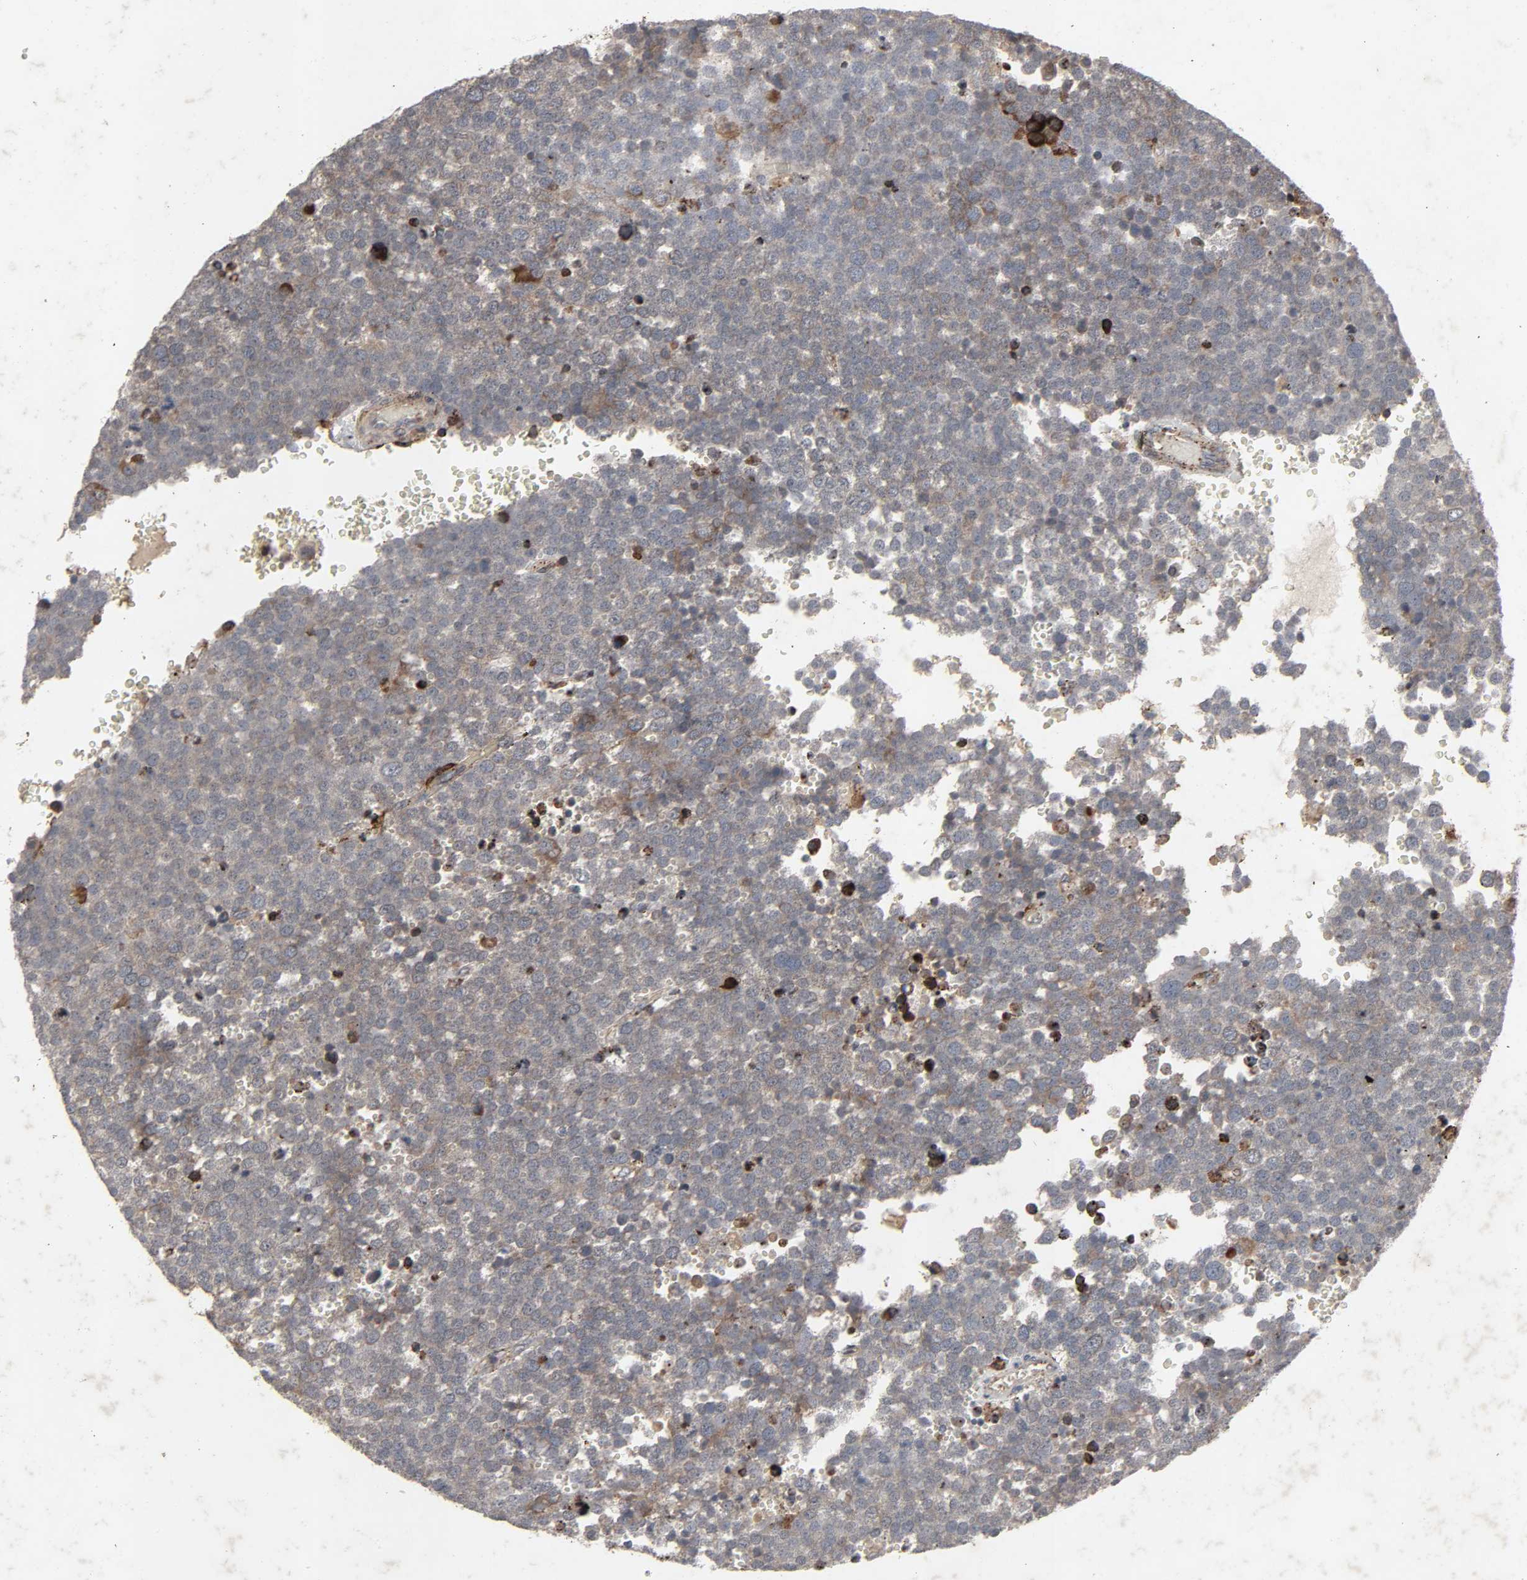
{"staining": {"intensity": "weak", "quantity": ">75%", "location": "cytoplasmic/membranous"}, "tissue": "testis cancer", "cell_type": "Tumor cells", "image_type": "cancer", "snomed": [{"axis": "morphology", "description": "Seminoma, NOS"}, {"axis": "topography", "description": "Testis"}], "caption": "Protein analysis of testis seminoma tissue displays weak cytoplasmic/membranous staining in approximately >75% of tumor cells.", "gene": "ADCY4", "patient": {"sex": "male", "age": 71}}